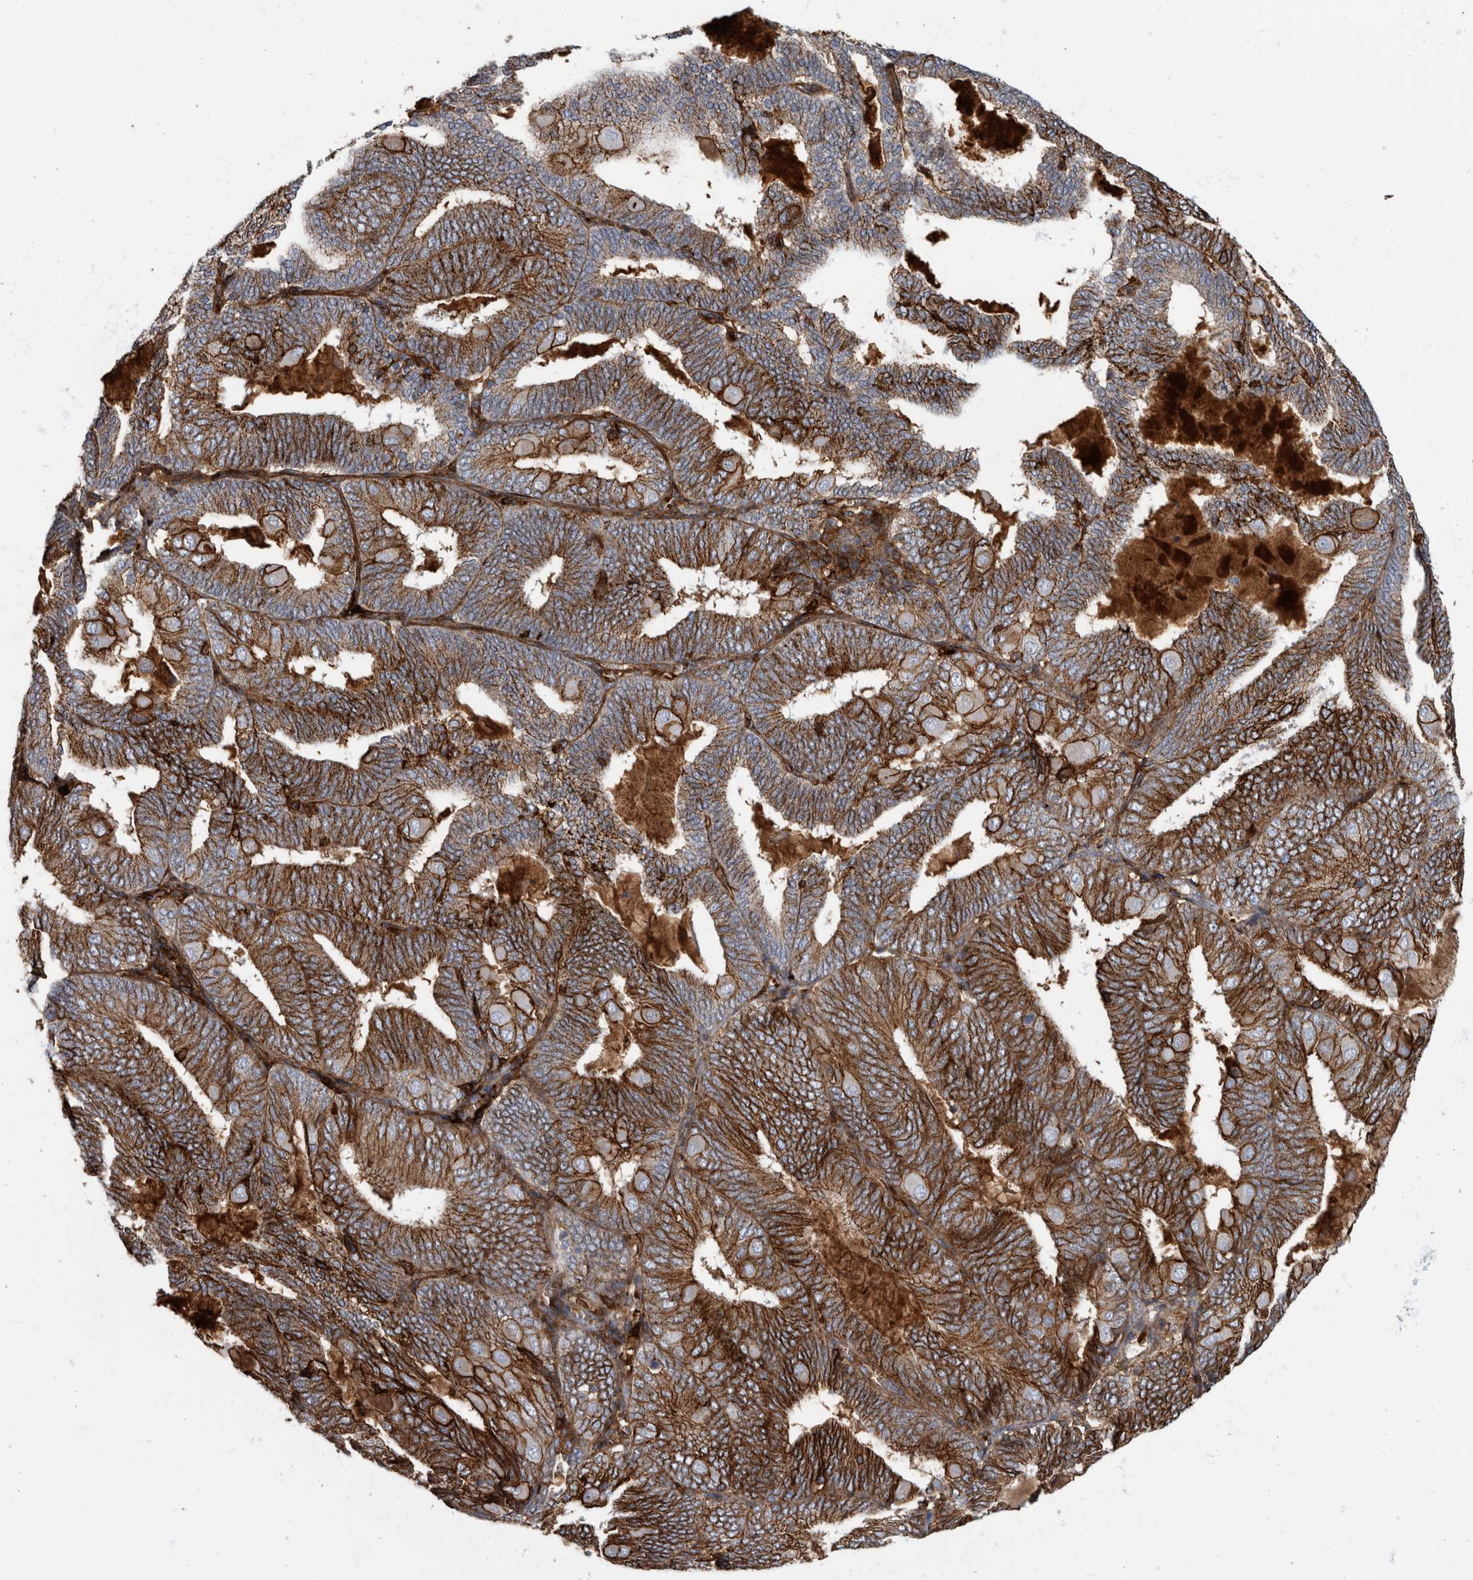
{"staining": {"intensity": "strong", "quantity": ">75%", "location": "cytoplasmic/membranous"}, "tissue": "endometrial cancer", "cell_type": "Tumor cells", "image_type": "cancer", "snomed": [{"axis": "morphology", "description": "Adenocarcinoma, NOS"}, {"axis": "topography", "description": "Endometrium"}], "caption": "Endometrial adenocarcinoma stained with a brown dye displays strong cytoplasmic/membranous positive positivity in about >75% of tumor cells.", "gene": "DSG2", "patient": {"sex": "female", "age": 81}}